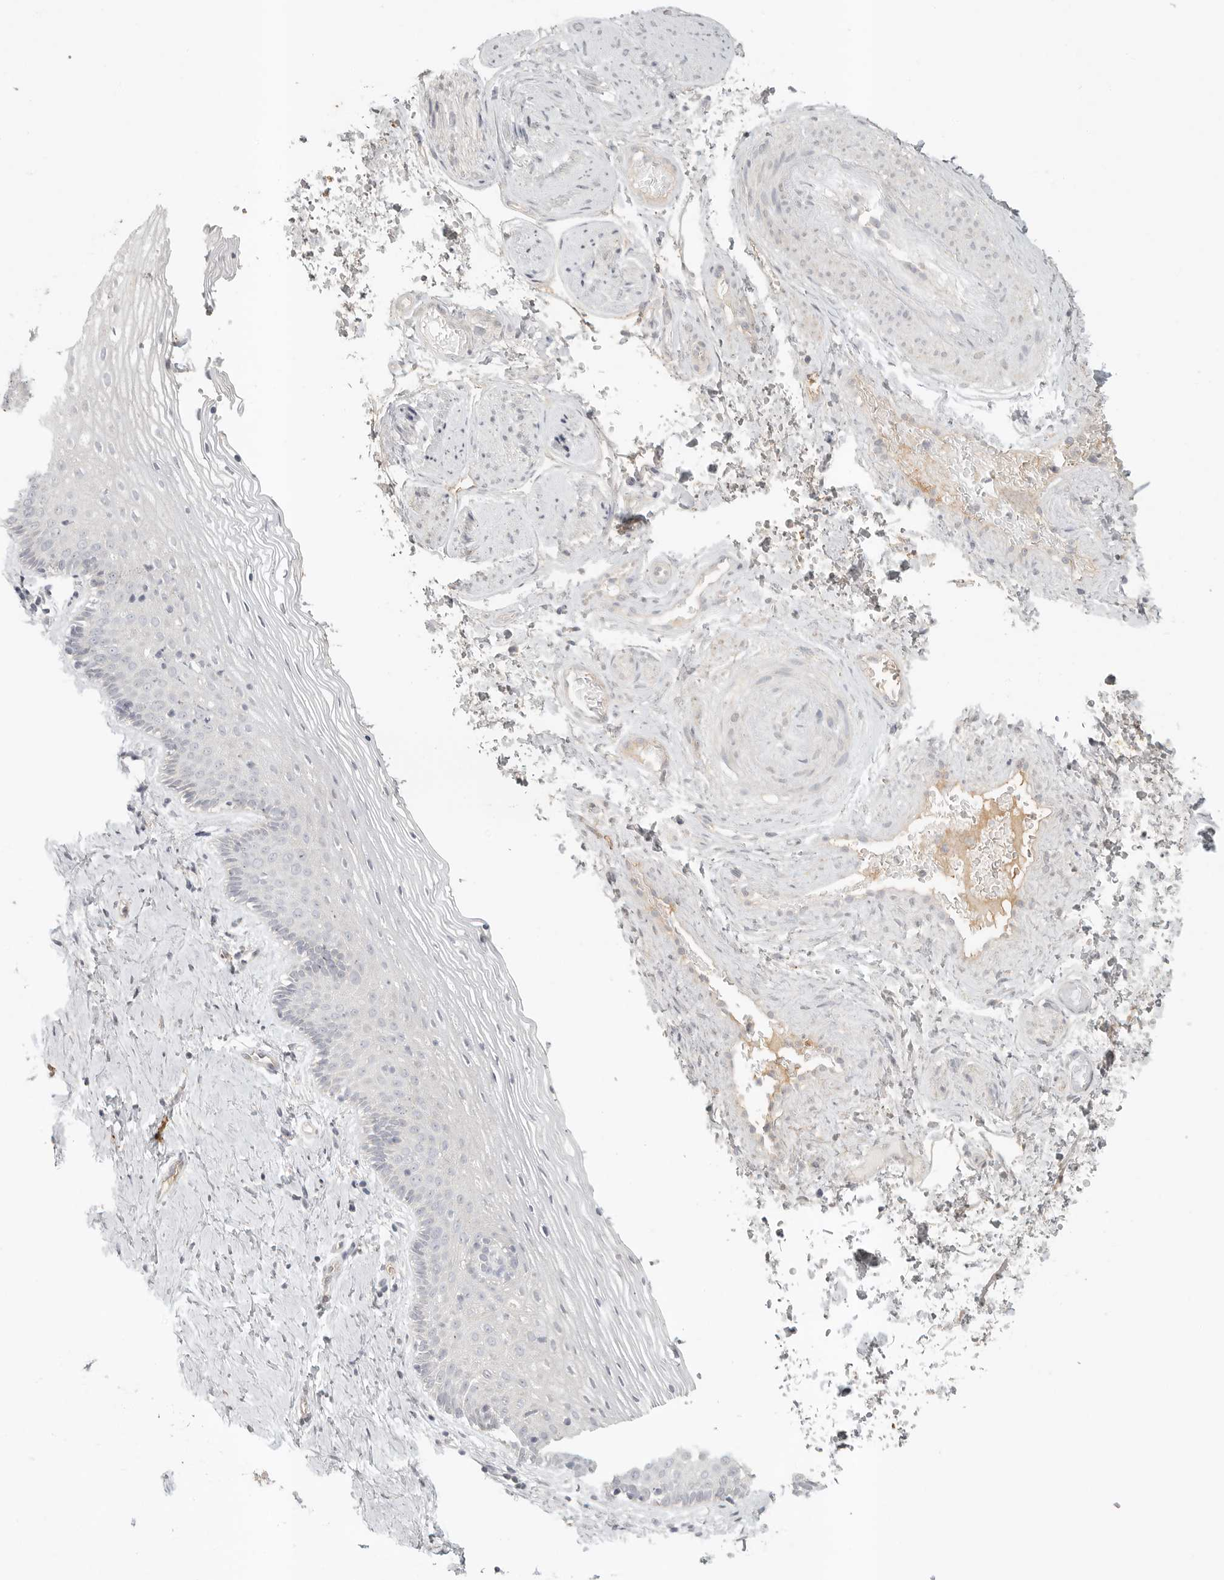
{"staining": {"intensity": "negative", "quantity": "none", "location": "none"}, "tissue": "vagina", "cell_type": "Squamous epithelial cells", "image_type": "normal", "snomed": [{"axis": "morphology", "description": "Normal tissue, NOS"}, {"axis": "topography", "description": "Vagina"}], "caption": "An immunohistochemistry (IHC) micrograph of normal vagina is shown. There is no staining in squamous epithelial cells of vagina. (DAB immunohistochemistry (IHC) with hematoxylin counter stain).", "gene": "SLC25A36", "patient": {"sex": "female", "age": 32}}